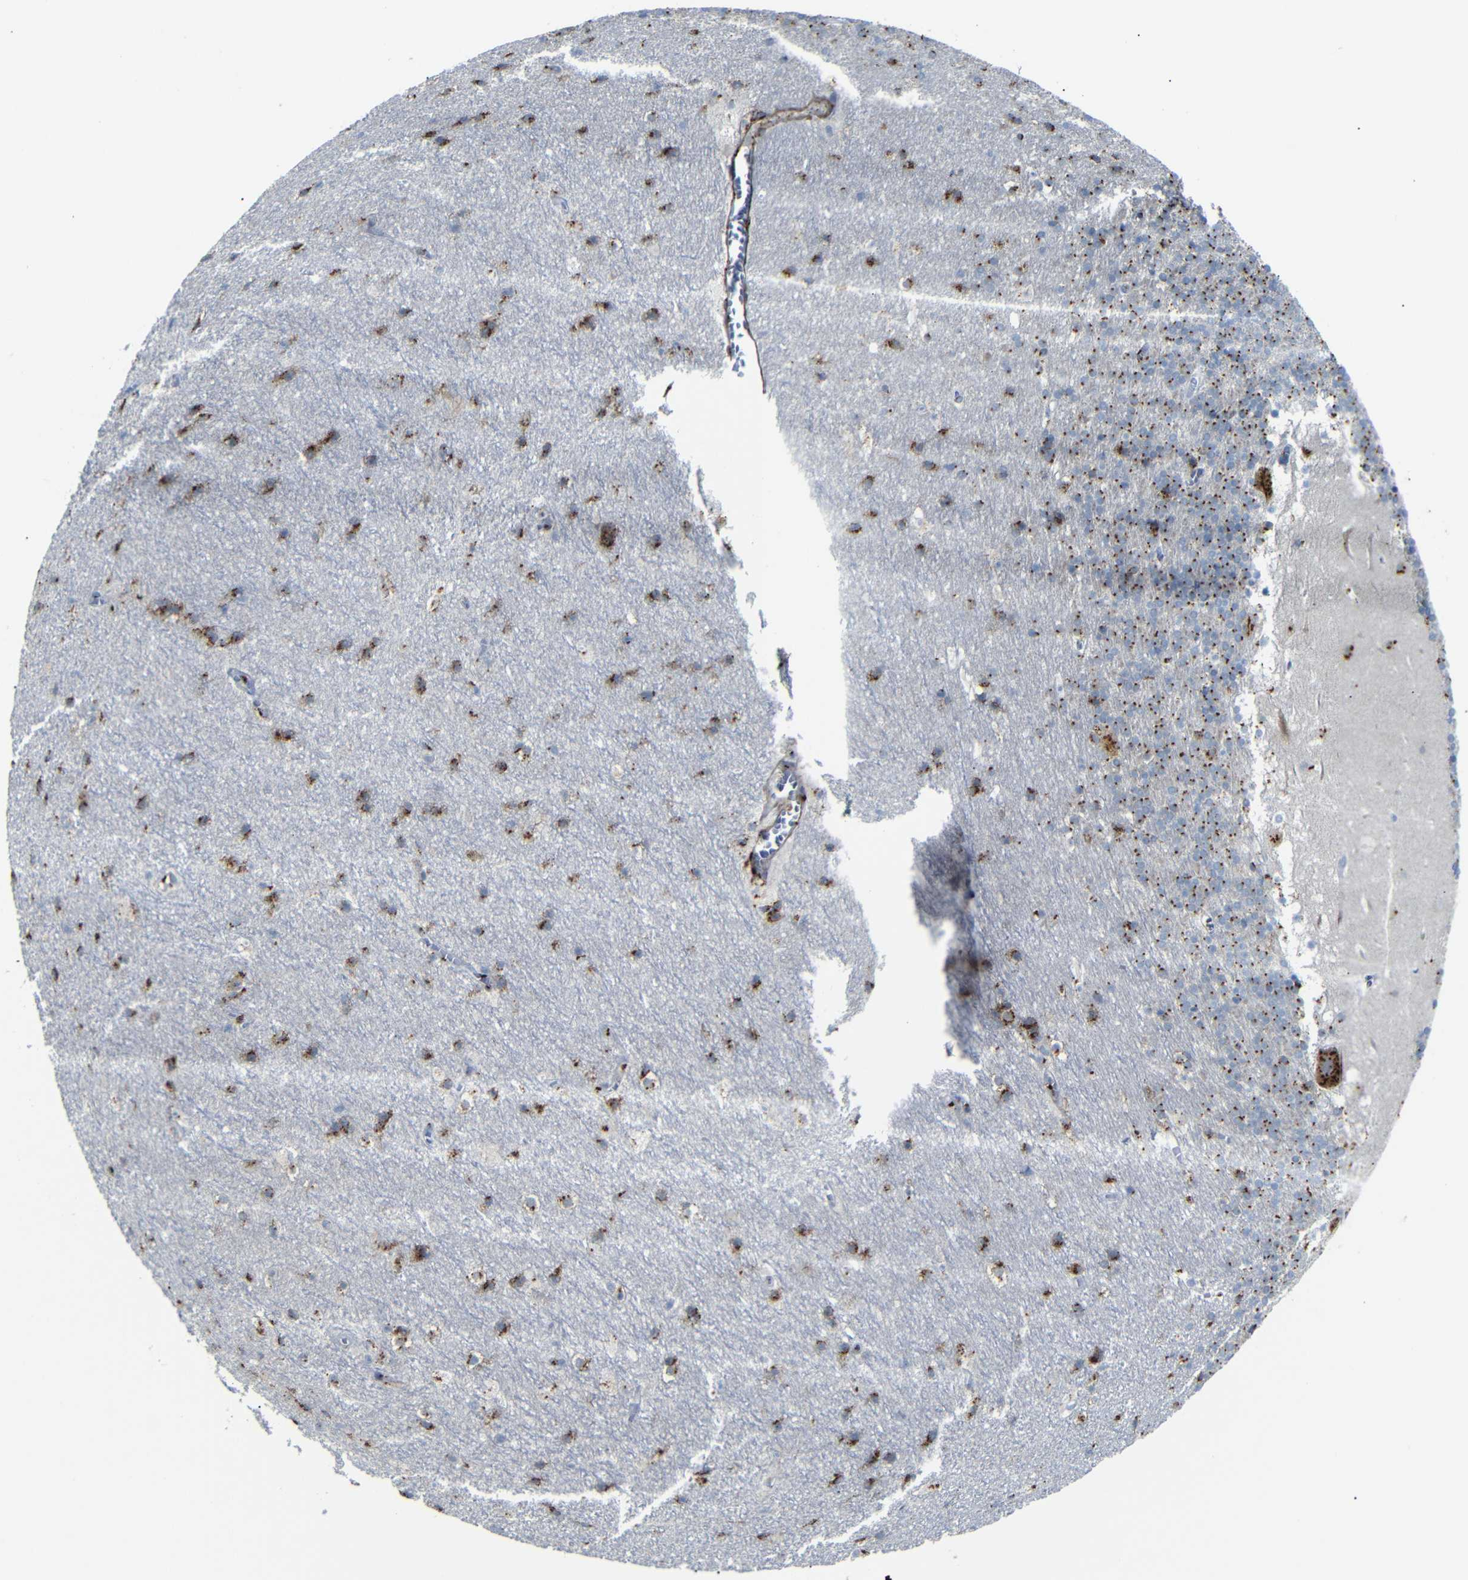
{"staining": {"intensity": "strong", "quantity": ">75%", "location": "cytoplasmic/membranous"}, "tissue": "cerebellum", "cell_type": "Cells in granular layer", "image_type": "normal", "snomed": [{"axis": "morphology", "description": "Normal tissue, NOS"}, {"axis": "topography", "description": "Cerebellum"}], "caption": "IHC histopathology image of unremarkable cerebellum: human cerebellum stained using immunohistochemistry exhibits high levels of strong protein expression localized specifically in the cytoplasmic/membranous of cells in granular layer, appearing as a cytoplasmic/membranous brown color.", "gene": "TGOLN2", "patient": {"sex": "male", "age": 45}}